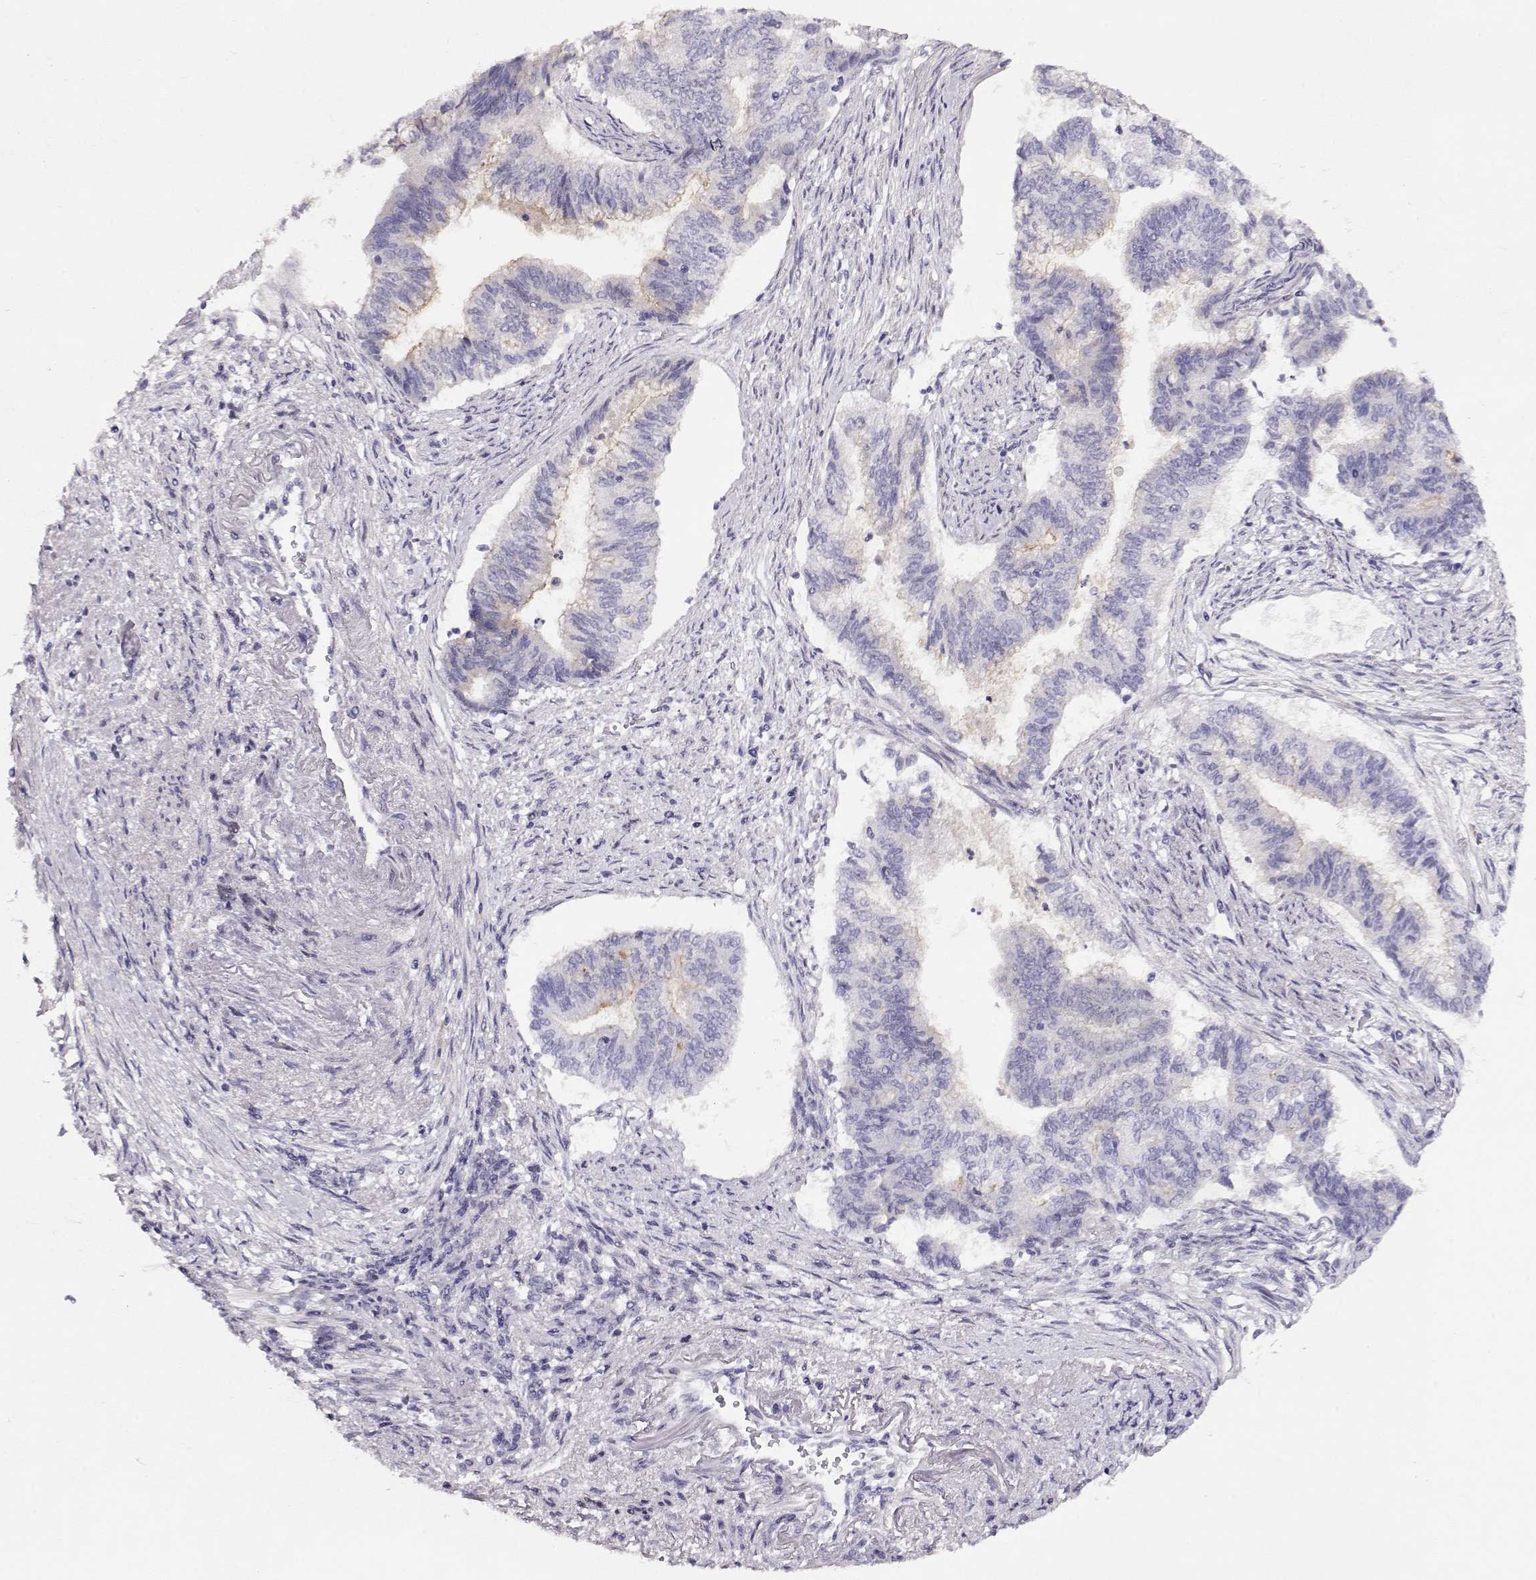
{"staining": {"intensity": "negative", "quantity": "none", "location": "none"}, "tissue": "endometrial cancer", "cell_type": "Tumor cells", "image_type": "cancer", "snomed": [{"axis": "morphology", "description": "Adenocarcinoma, NOS"}, {"axis": "topography", "description": "Endometrium"}], "caption": "Image shows no significant protein expression in tumor cells of adenocarcinoma (endometrial).", "gene": "CRX", "patient": {"sex": "female", "age": 65}}